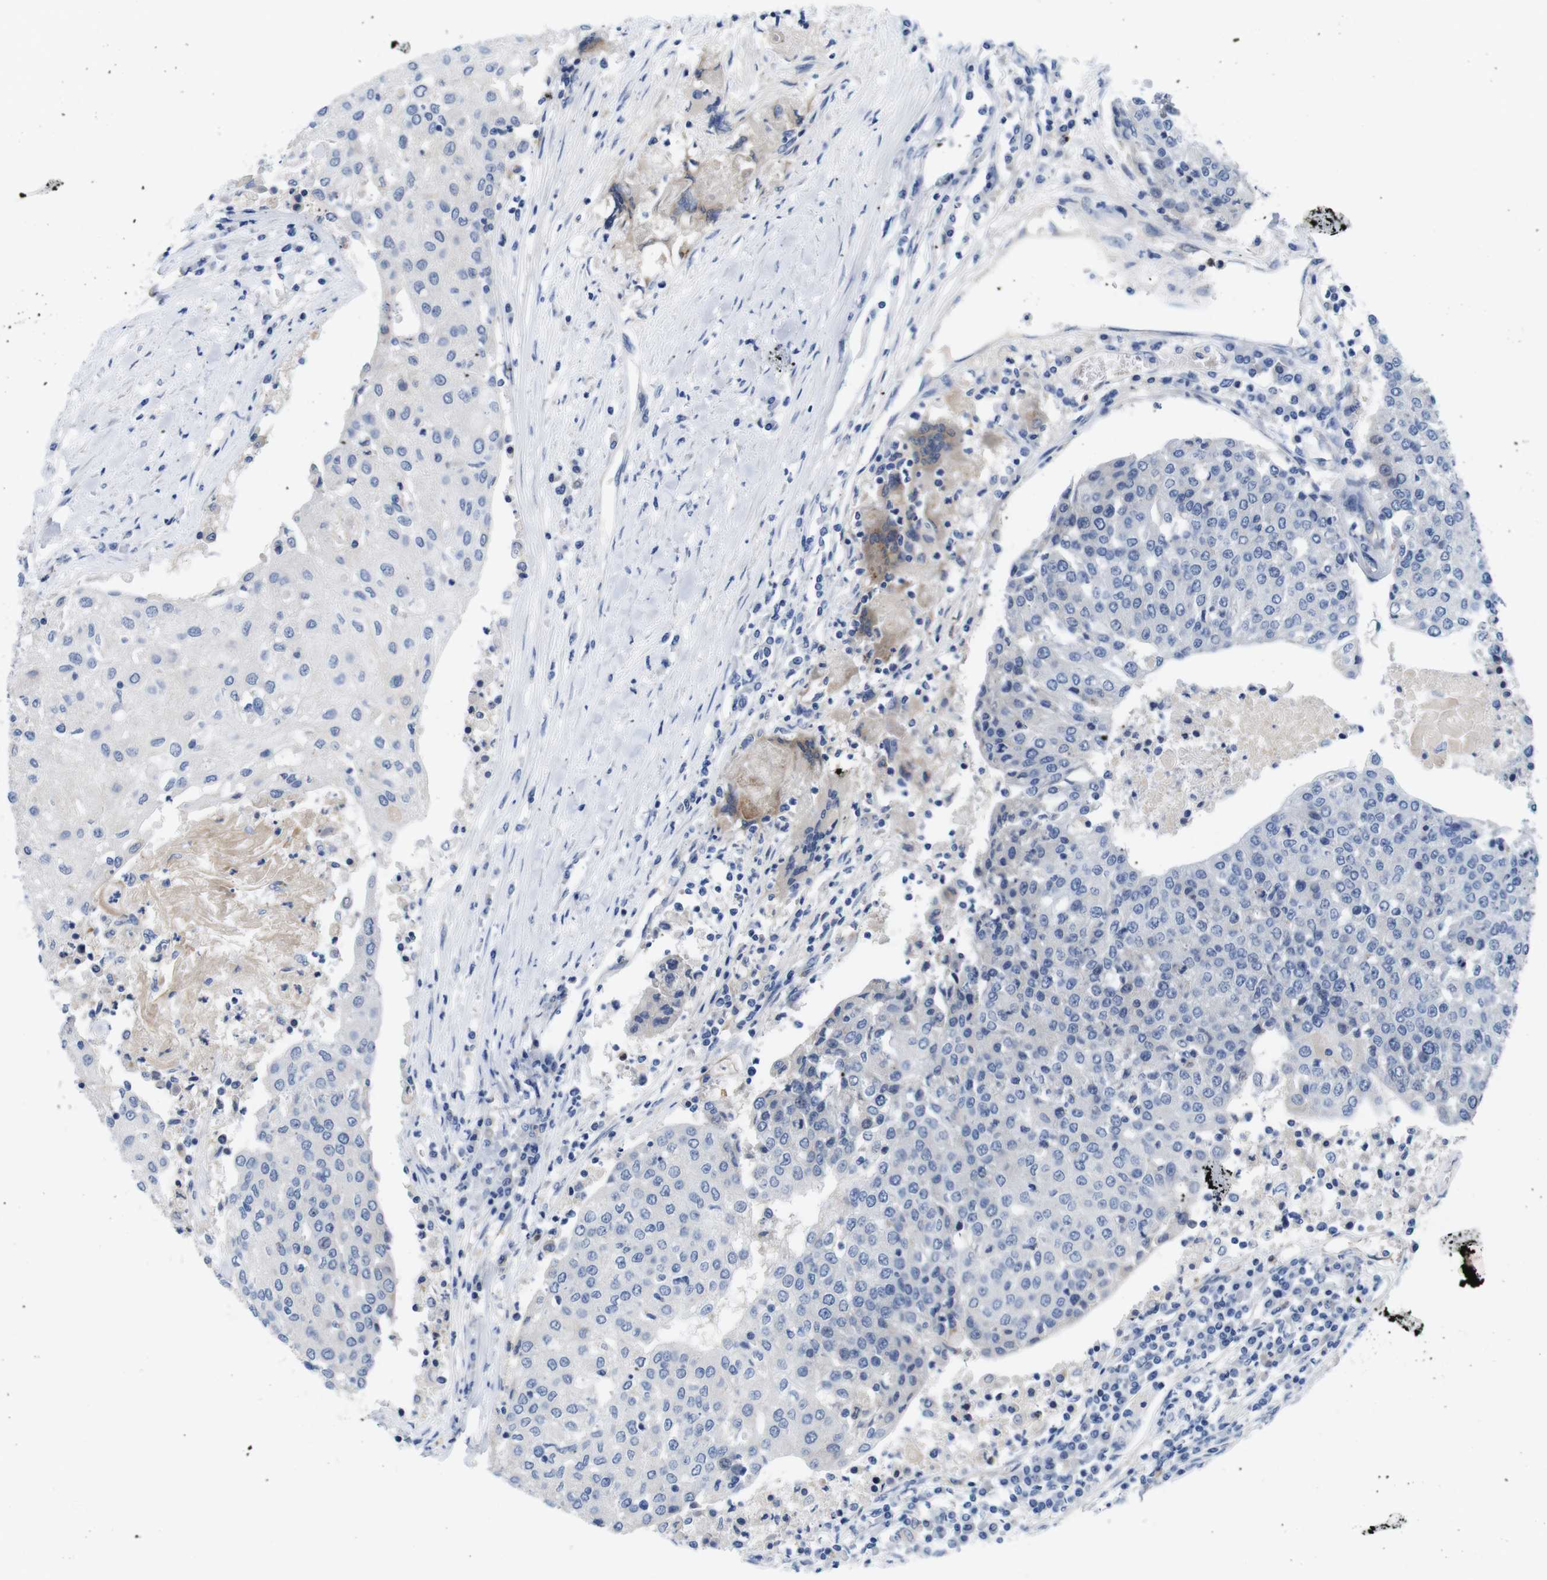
{"staining": {"intensity": "negative", "quantity": "none", "location": "none"}, "tissue": "urothelial cancer", "cell_type": "Tumor cells", "image_type": "cancer", "snomed": [{"axis": "morphology", "description": "Urothelial carcinoma, High grade"}, {"axis": "topography", "description": "Urinary bladder"}], "caption": "Histopathology image shows no protein positivity in tumor cells of urothelial carcinoma (high-grade) tissue.", "gene": "C1RL", "patient": {"sex": "female", "age": 85}}